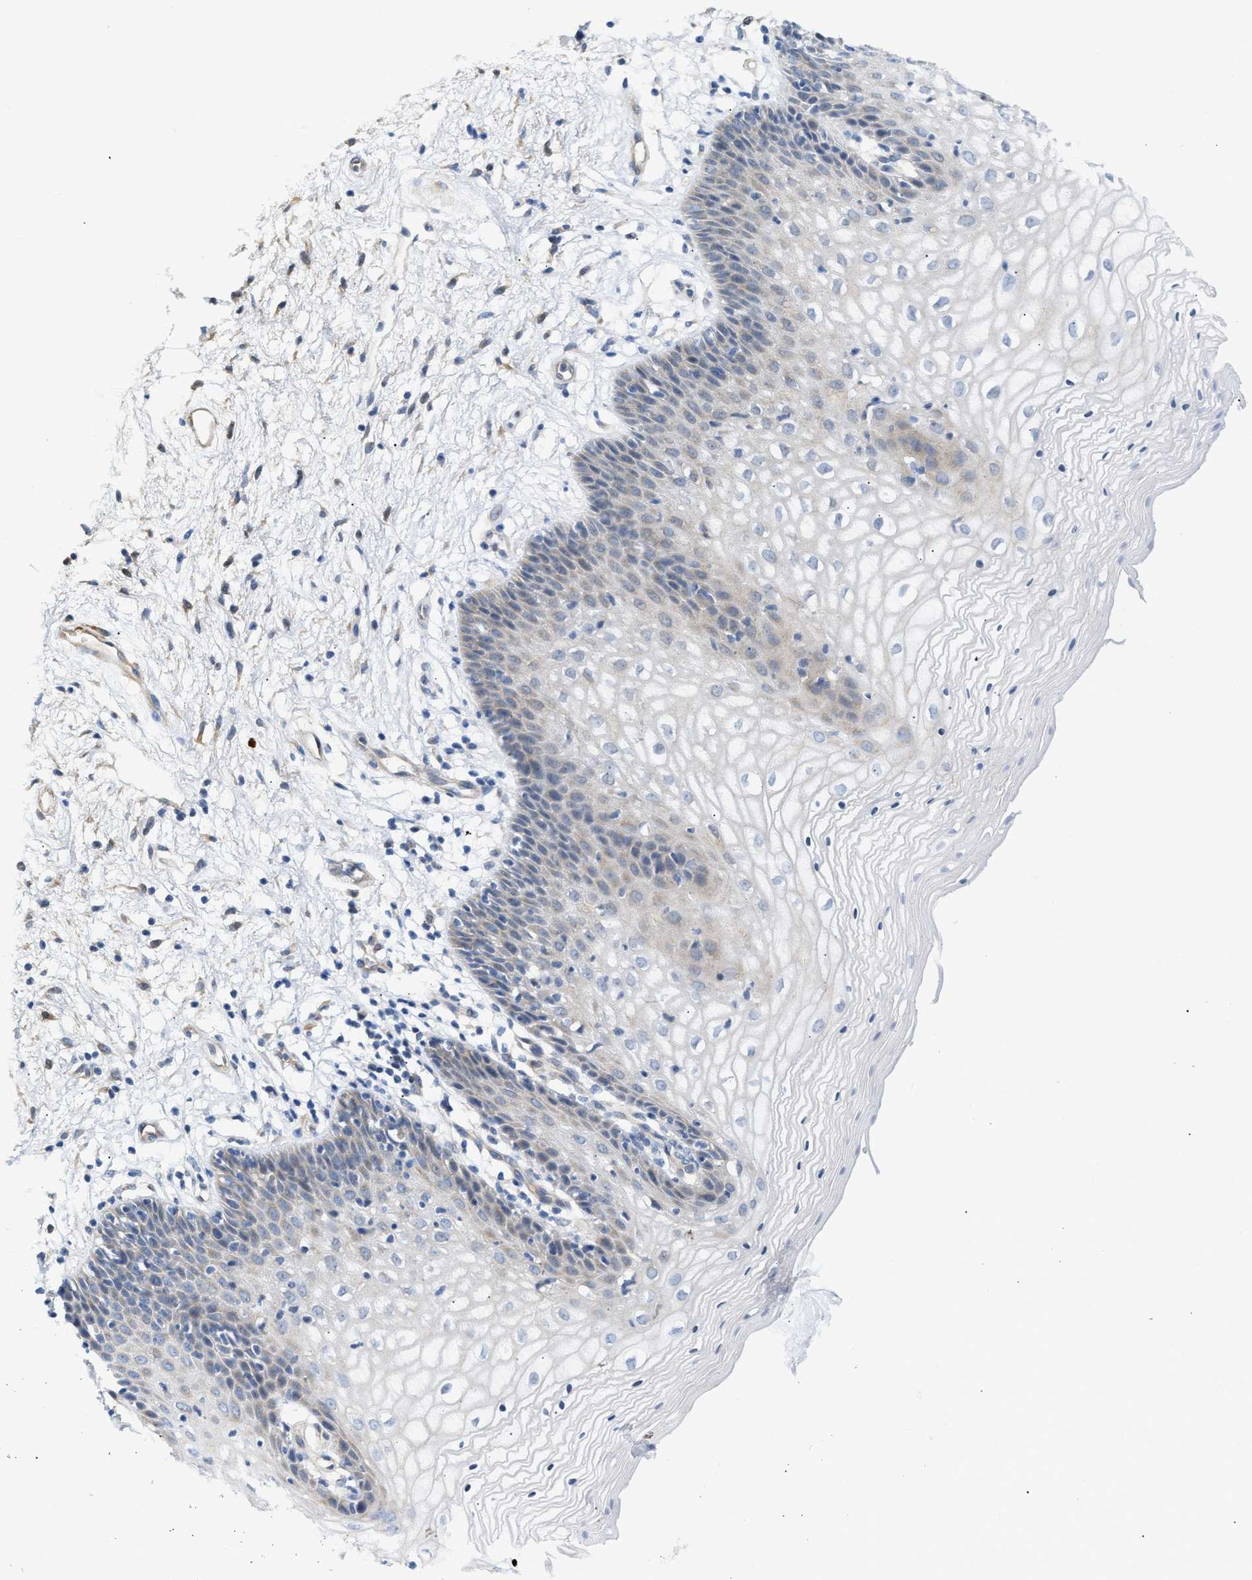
{"staining": {"intensity": "negative", "quantity": "none", "location": "none"}, "tissue": "vagina", "cell_type": "Squamous epithelial cells", "image_type": "normal", "snomed": [{"axis": "morphology", "description": "Normal tissue, NOS"}, {"axis": "topography", "description": "Vagina"}], "caption": "Micrograph shows no protein positivity in squamous epithelial cells of normal vagina.", "gene": "FHL1", "patient": {"sex": "female", "age": 34}}